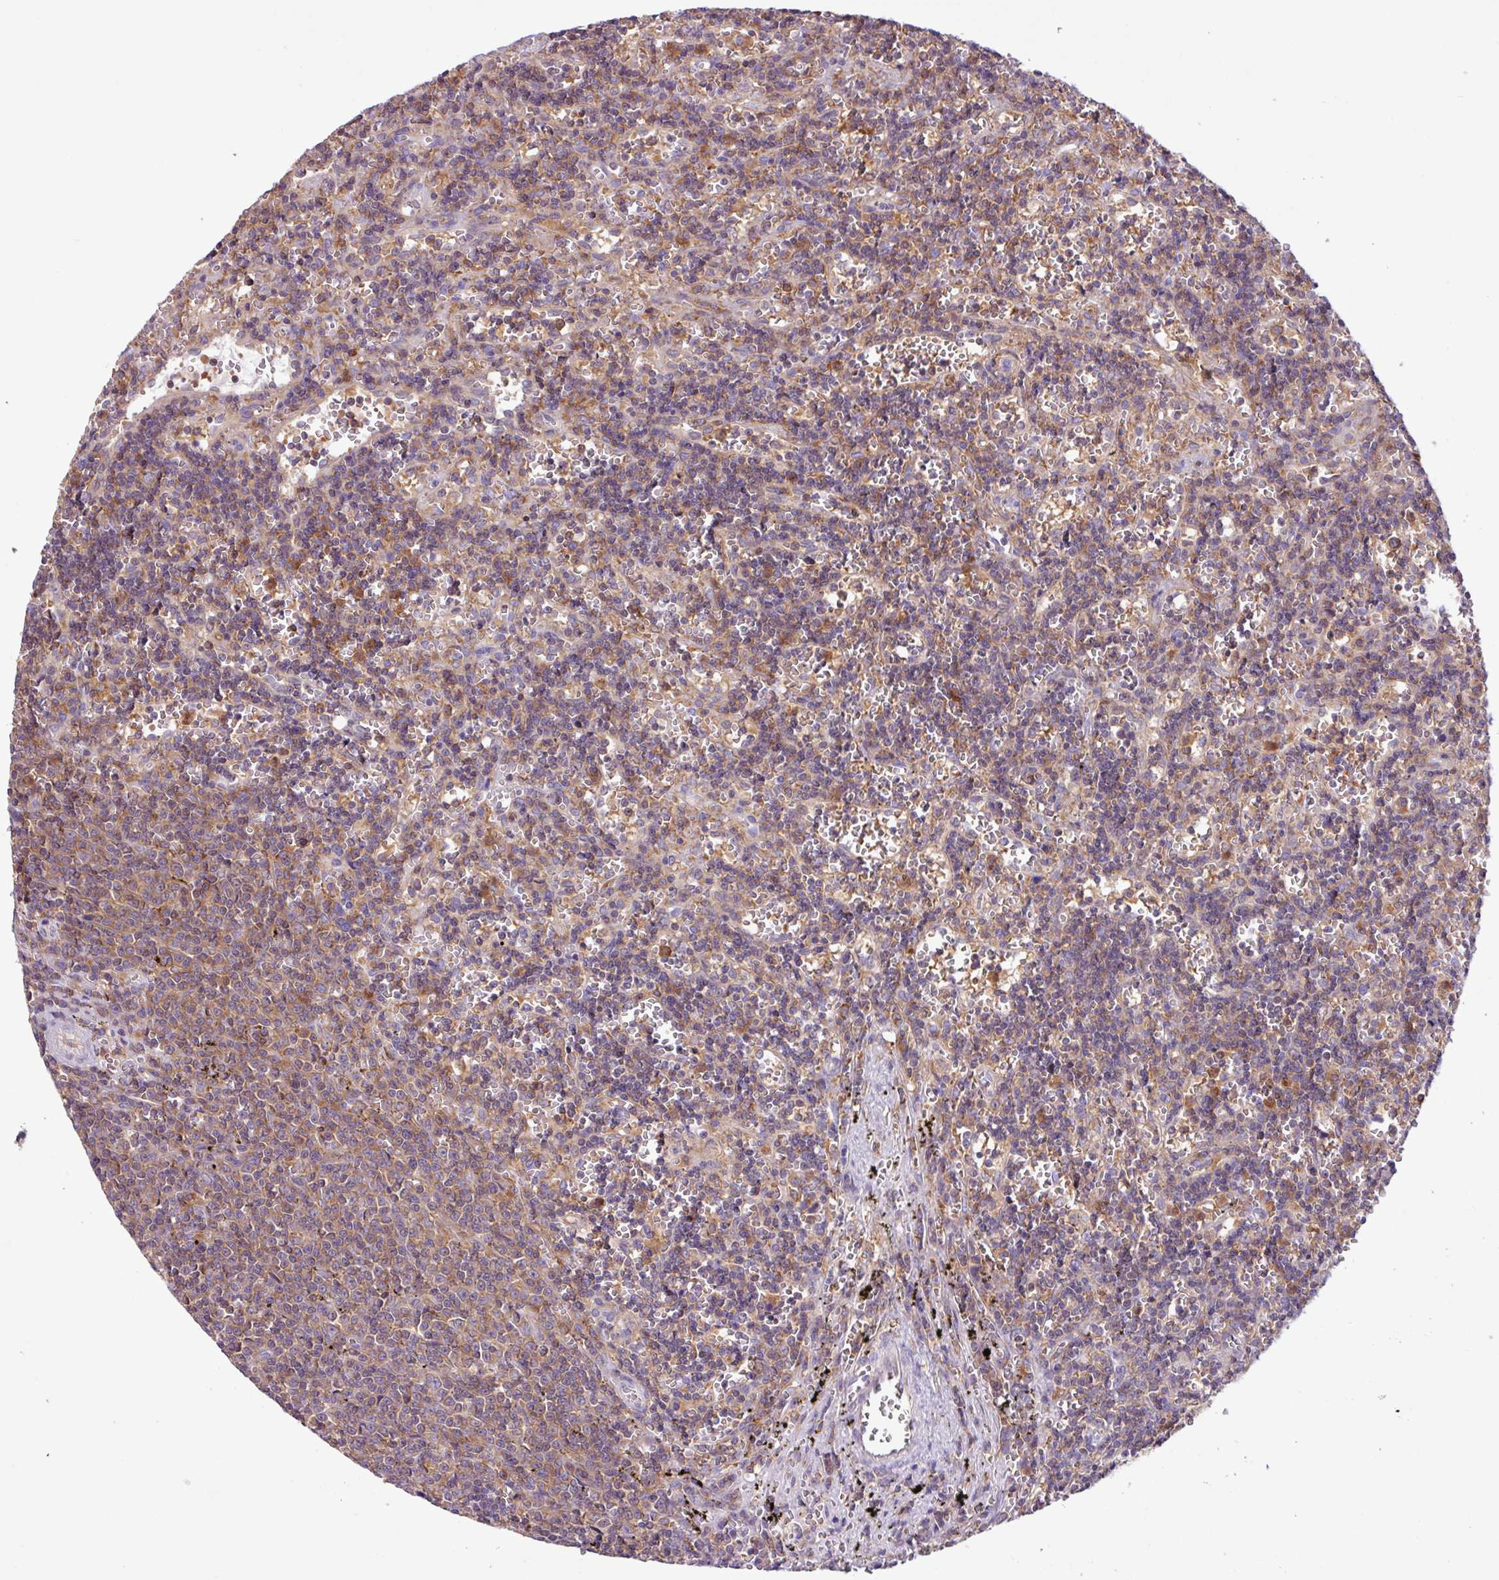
{"staining": {"intensity": "weak", "quantity": "25%-75%", "location": "cytoplasmic/membranous"}, "tissue": "lymphoma", "cell_type": "Tumor cells", "image_type": "cancer", "snomed": [{"axis": "morphology", "description": "Malignant lymphoma, non-Hodgkin's type, Low grade"}, {"axis": "topography", "description": "Spleen"}], "caption": "Weak cytoplasmic/membranous protein expression is seen in about 25%-75% of tumor cells in lymphoma.", "gene": "ACTR3", "patient": {"sex": "male", "age": 60}}